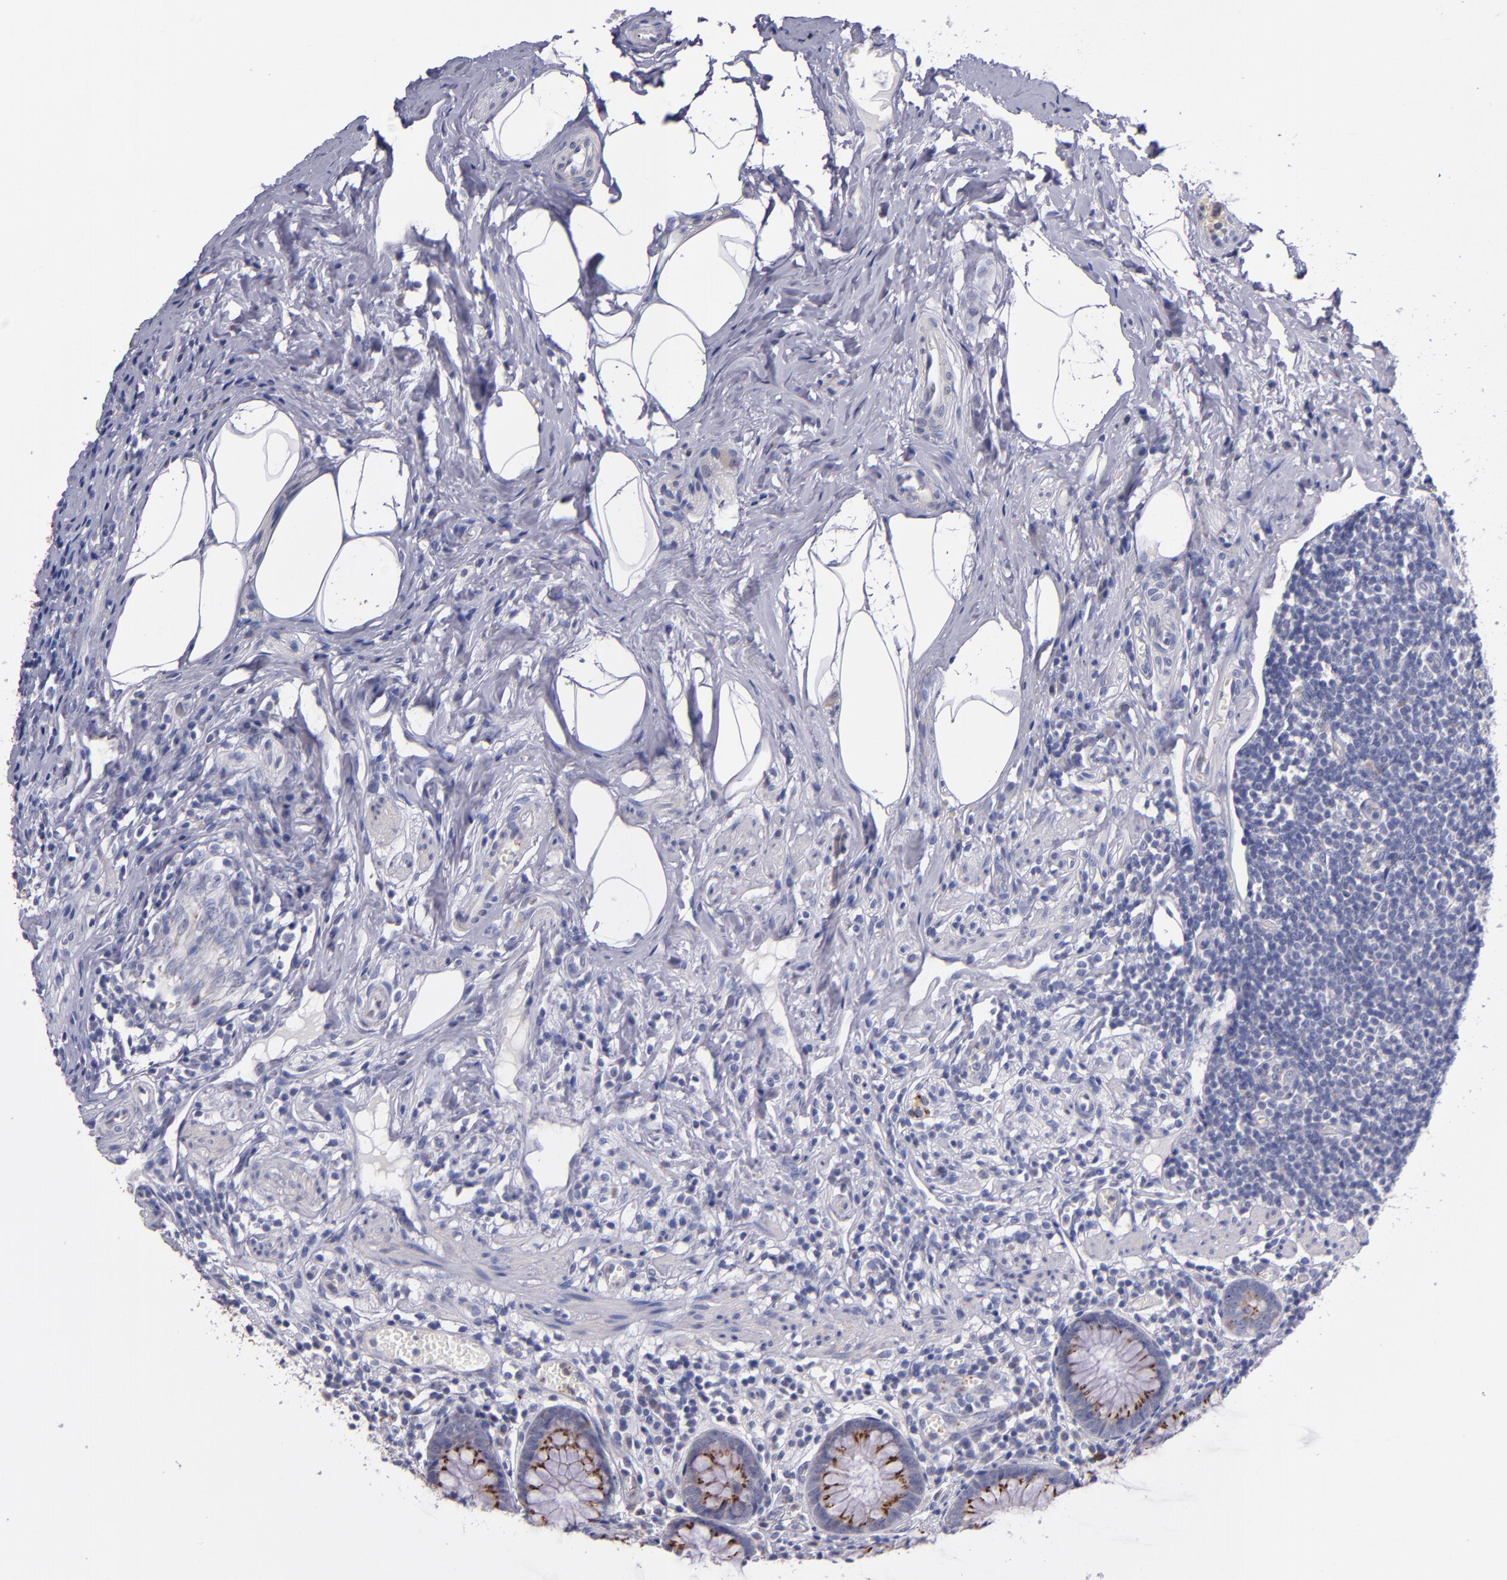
{"staining": {"intensity": "strong", "quantity": ">75%", "location": "cytoplasmic/membranous"}, "tissue": "appendix", "cell_type": "Glandular cells", "image_type": "normal", "snomed": [{"axis": "morphology", "description": "Normal tissue, NOS"}, {"axis": "topography", "description": "Appendix"}], "caption": "Immunohistochemistry (IHC) staining of normal appendix, which shows high levels of strong cytoplasmic/membranous positivity in about >75% of glandular cells indicating strong cytoplasmic/membranous protein positivity. The staining was performed using DAB (brown) for protein detection and nuclei were counterstained in hematoxylin (blue).", "gene": "RAB41", "patient": {"sex": "male", "age": 38}}